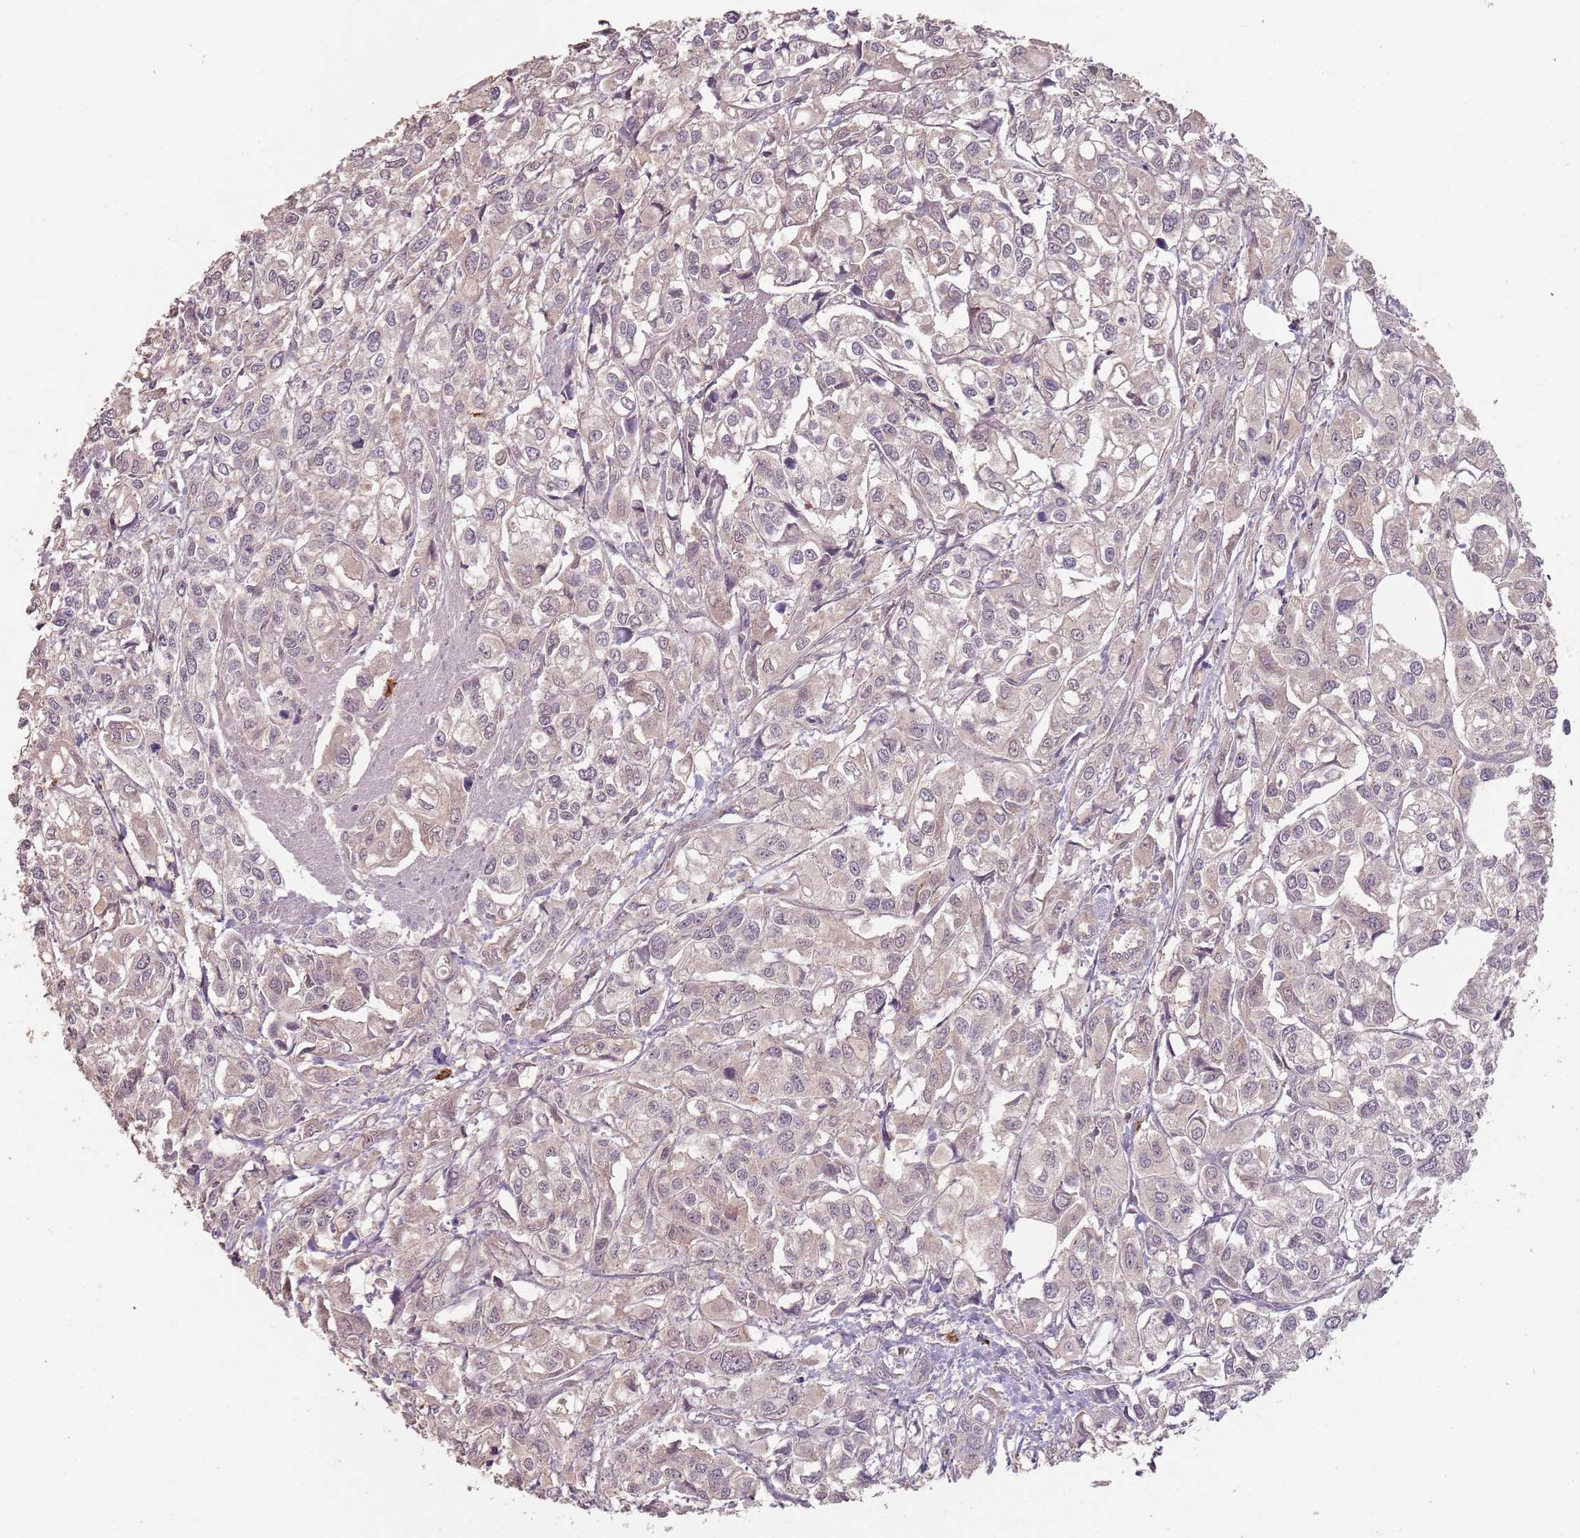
{"staining": {"intensity": "negative", "quantity": "none", "location": "none"}, "tissue": "urothelial cancer", "cell_type": "Tumor cells", "image_type": "cancer", "snomed": [{"axis": "morphology", "description": "Urothelial carcinoma, High grade"}, {"axis": "topography", "description": "Urinary bladder"}], "caption": "High magnification brightfield microscopy of urothelial carcinoma (high-grade) stained with DAB (brown) and counterstained with hematoxylin (blue): tumor cells show no significant staining.", "gene": "CCDC168", "patient": {"sex": "male", "age": 67}}